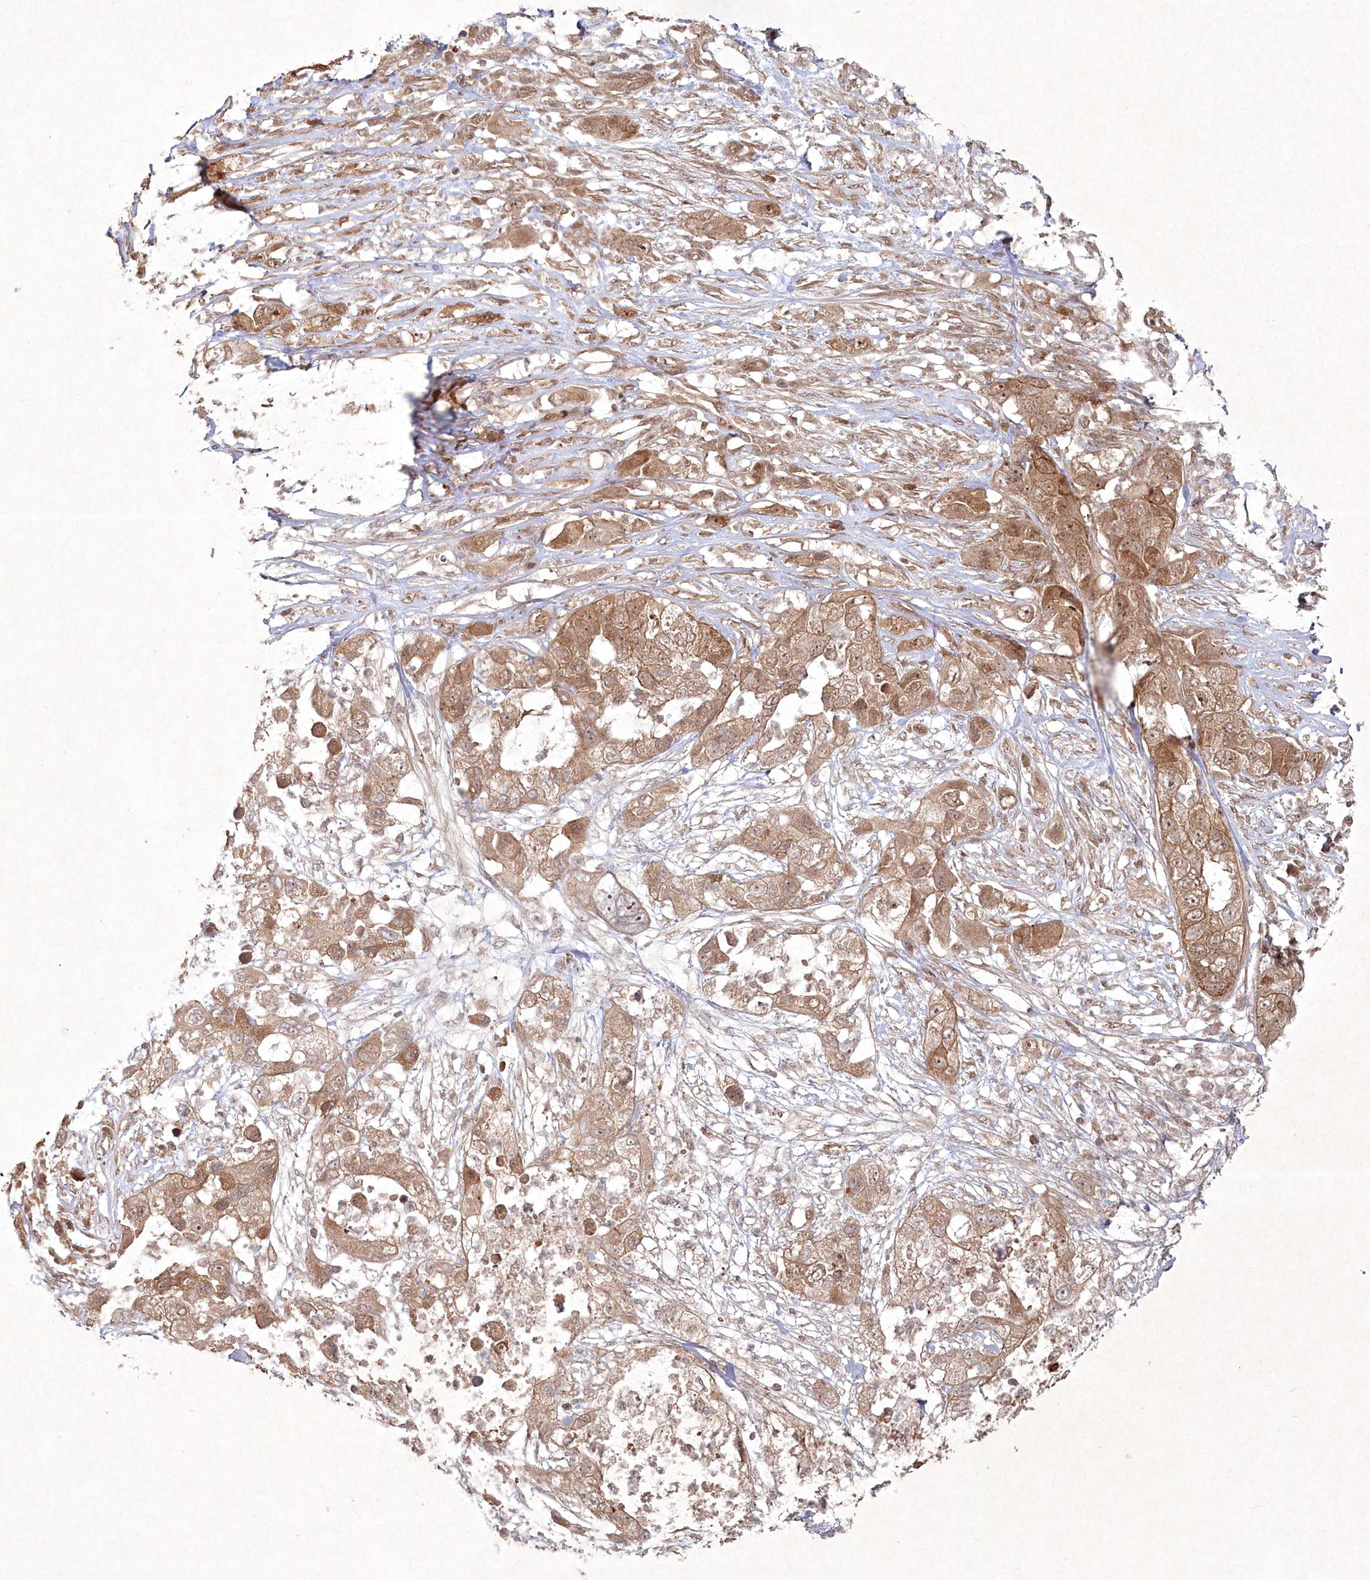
{"staining": {"intensity": "moderate", "quantity": ">75%", "location": "cytoplasmic/membranous,nuclear"}, "tissue": "pancreatic cancer", "cell_type": "Tumor cells", "image_type": "cancer", "snomed": [{"axis": "morphology", "description": "Adenocarcinoma, NOS"}, {"axis": "topography", "description": "Pancreas"}], "caption": "Immunohistochemical staining of human pancreatic cancer displays medium levels of moderate cytoplasmic/membranous and nuclear protein staining in approximately >75% of tumor cells. Nuclei are stained in blue.", "gene": "FBXL17", "patient": {"sex": "female", "age": 78}}